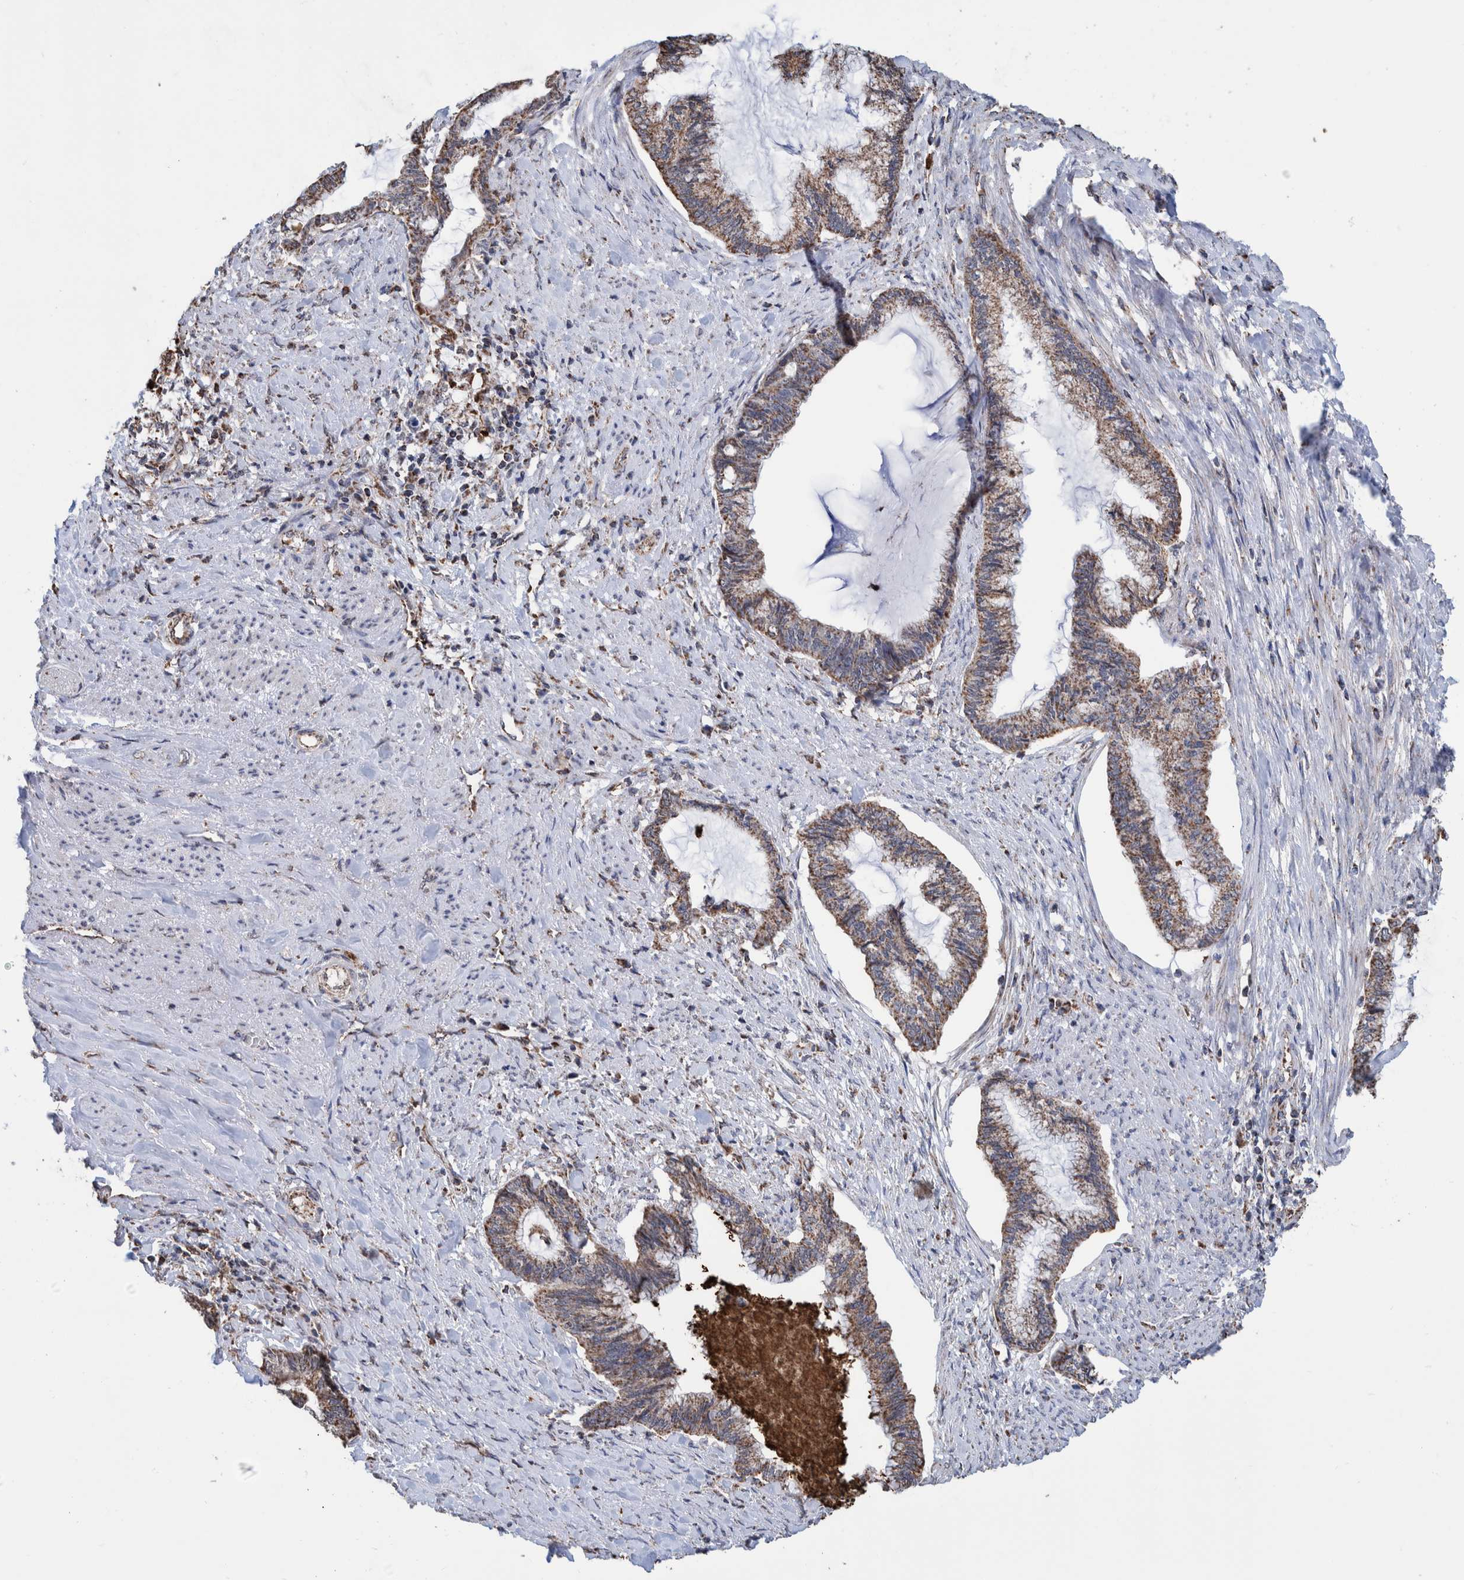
{"staining": {"intensity": "moderate", "quantity": ">75%", "location": "cytoplasmic/membranous"}, "tissue": "endometrial cancer", "cell_type": "Tumor cells", "image_type": "cancer", "snomed": [{"axis": "morphology", "description": "Adenocarcinoma, NOS"}, {"axis": "topography", "description": "Endometrium"}], "caption": "A high-resolution histopathology image shows immunohistochemistry staining of endometrial cancer (adenocarcinoma), which demonstrates moderate cytoplasmic/membranous staining in approximately >75% of tumor cells. The staining is performed using DAB brown chromogen to label protein expression. The nuclei are counter-stained blue using hematoxylin.", "gene": "DECR1", "patient": {"sex": "female", "age": 86}}